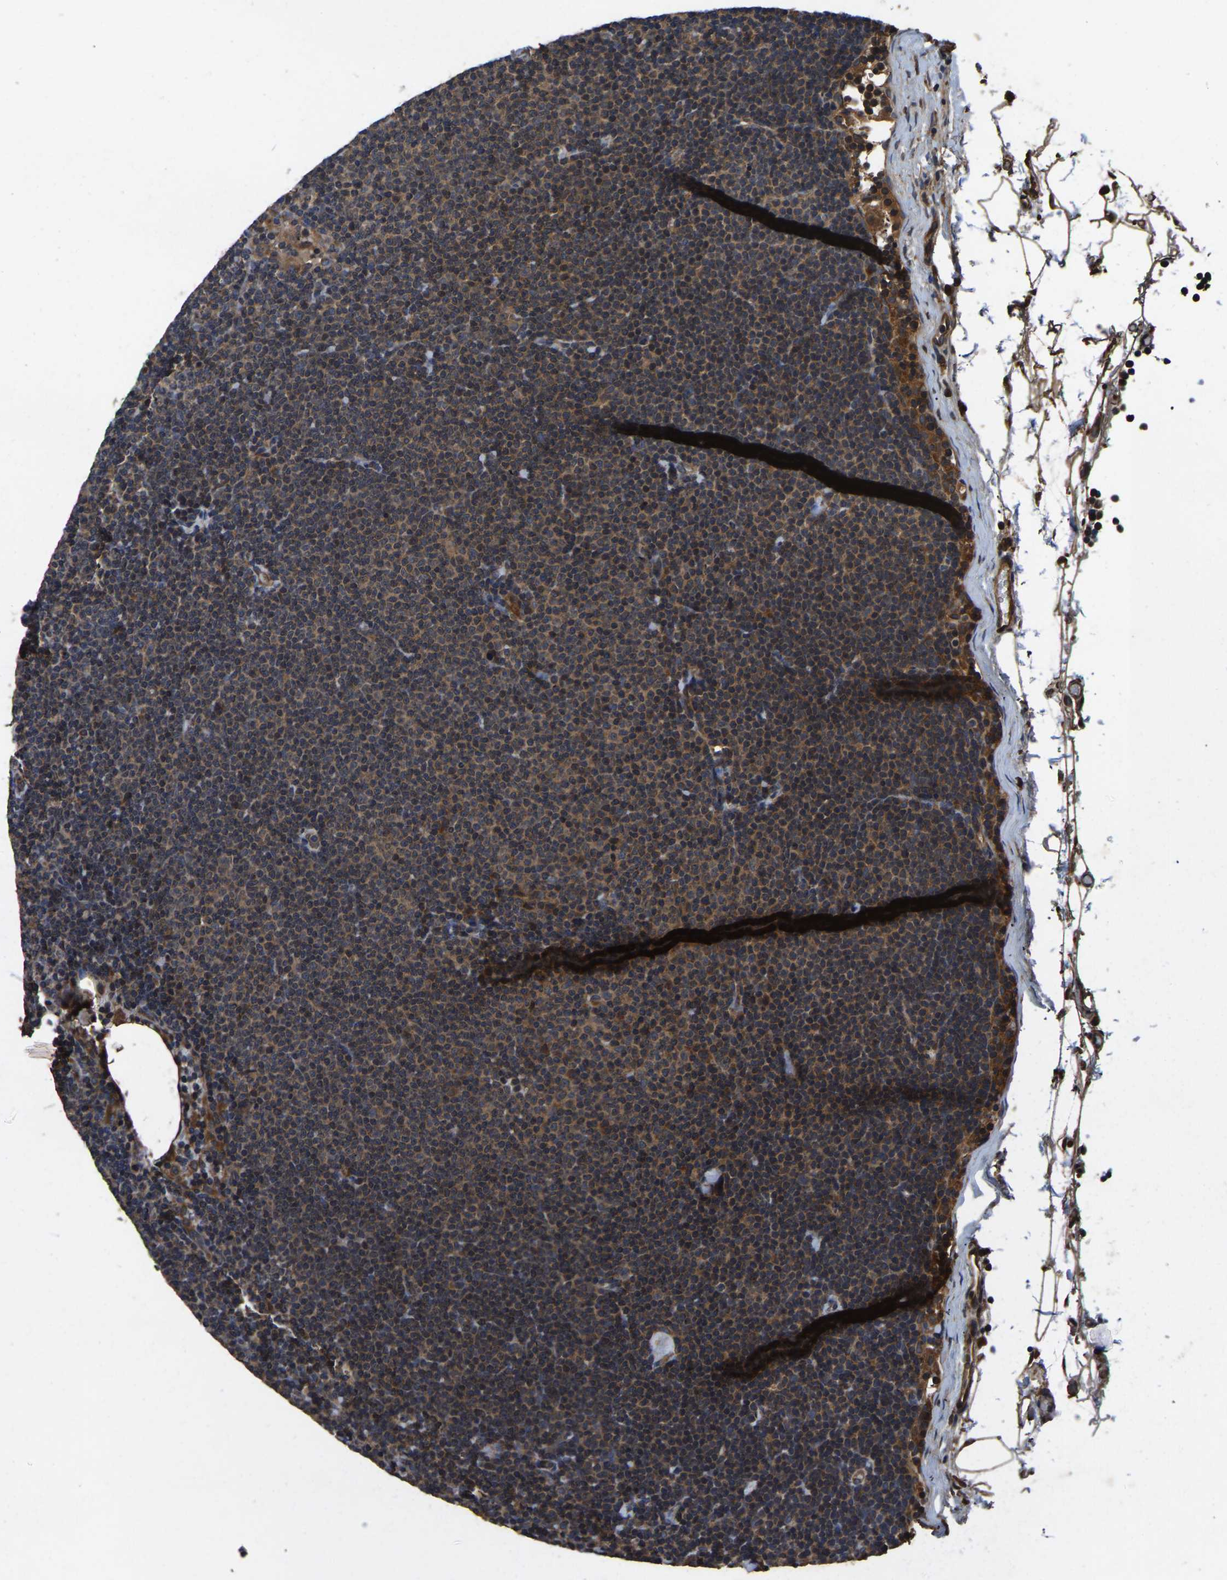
{"staining": {"intensity": "moderate", "quantity": ">75%", "location": "cytoplasmic/membranous"}, "tissue": "lymphoma", "cell_type": "Tumor cells", "image_type": "cancer", "snomed": [{"axis": "morphology", "description": "Malignant lymphoma, non-Hodgkin's type, Low grade"}, {"axis": "topography", "description": "Lymph node"}], "caption": "The micrograph demonstrates immunohistochemical staining of lymphoma. There is moderate cytoplasmic/membranous expression is present in approximately >75% of tumor cells. (DAB IHC with brightfield microscopy, high magnification).", "gene": "CRYZL1", "patient": {"sex": "female", "age": 53}}